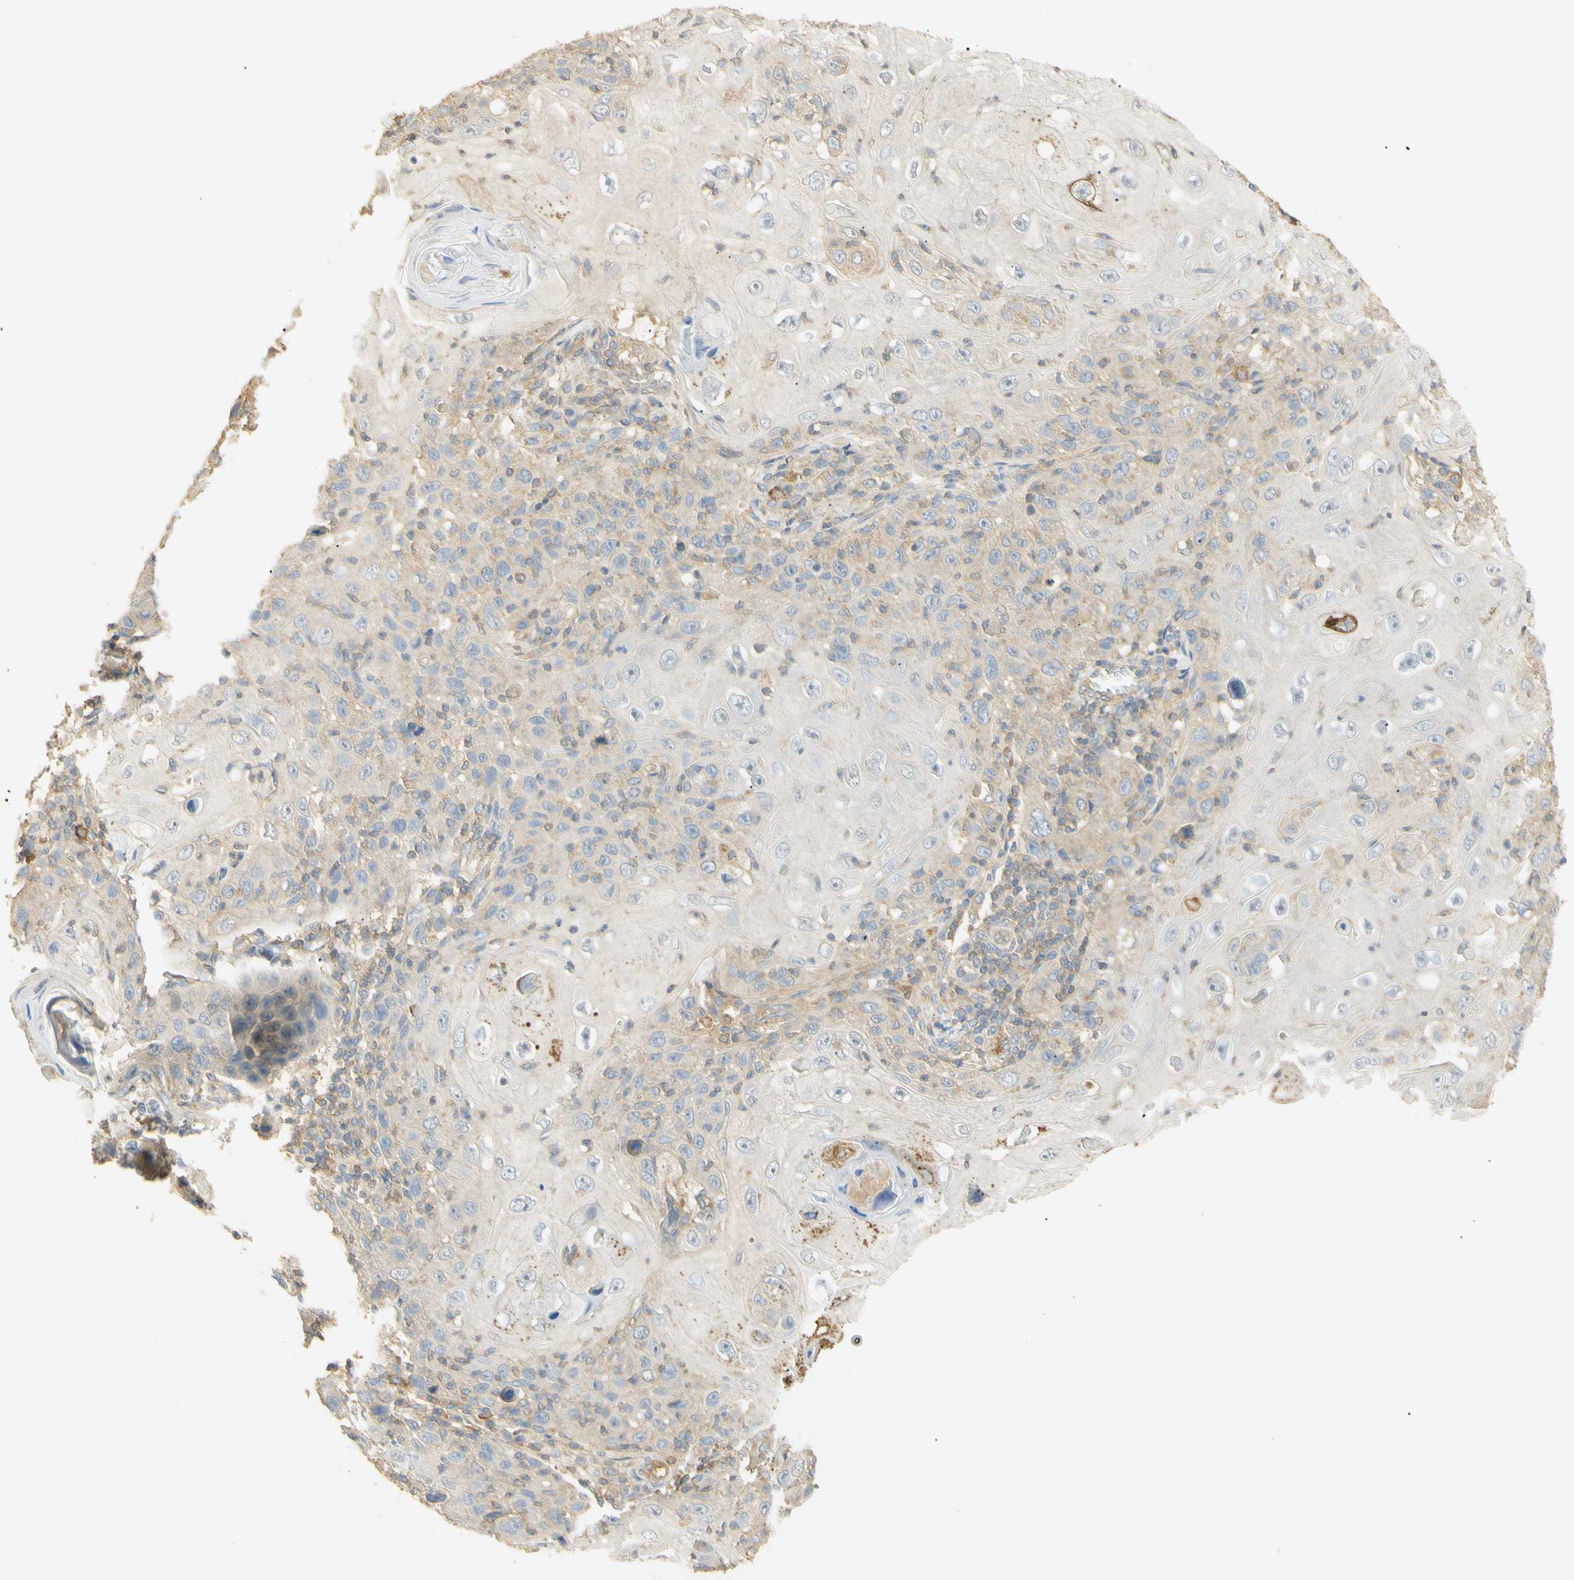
{"staining": {"intensity": "negative", "quantity": "none", "location": "none"}, "tissue": "skin cancer", "cell_type": "Tumor cells", "image_type": "cancer", "snomed": [{"axis": "morphology", "description": "Squamous cell carcinoma, NOS"}, {"axis": "topography", "description": "Skin"}], "caption": "The histopathology image exhibits no significant staining in tumor cells of squamous cell carcinoma (skin).", "gene": "KCNE4", "patient": {"sex": "female", "age": 88}}